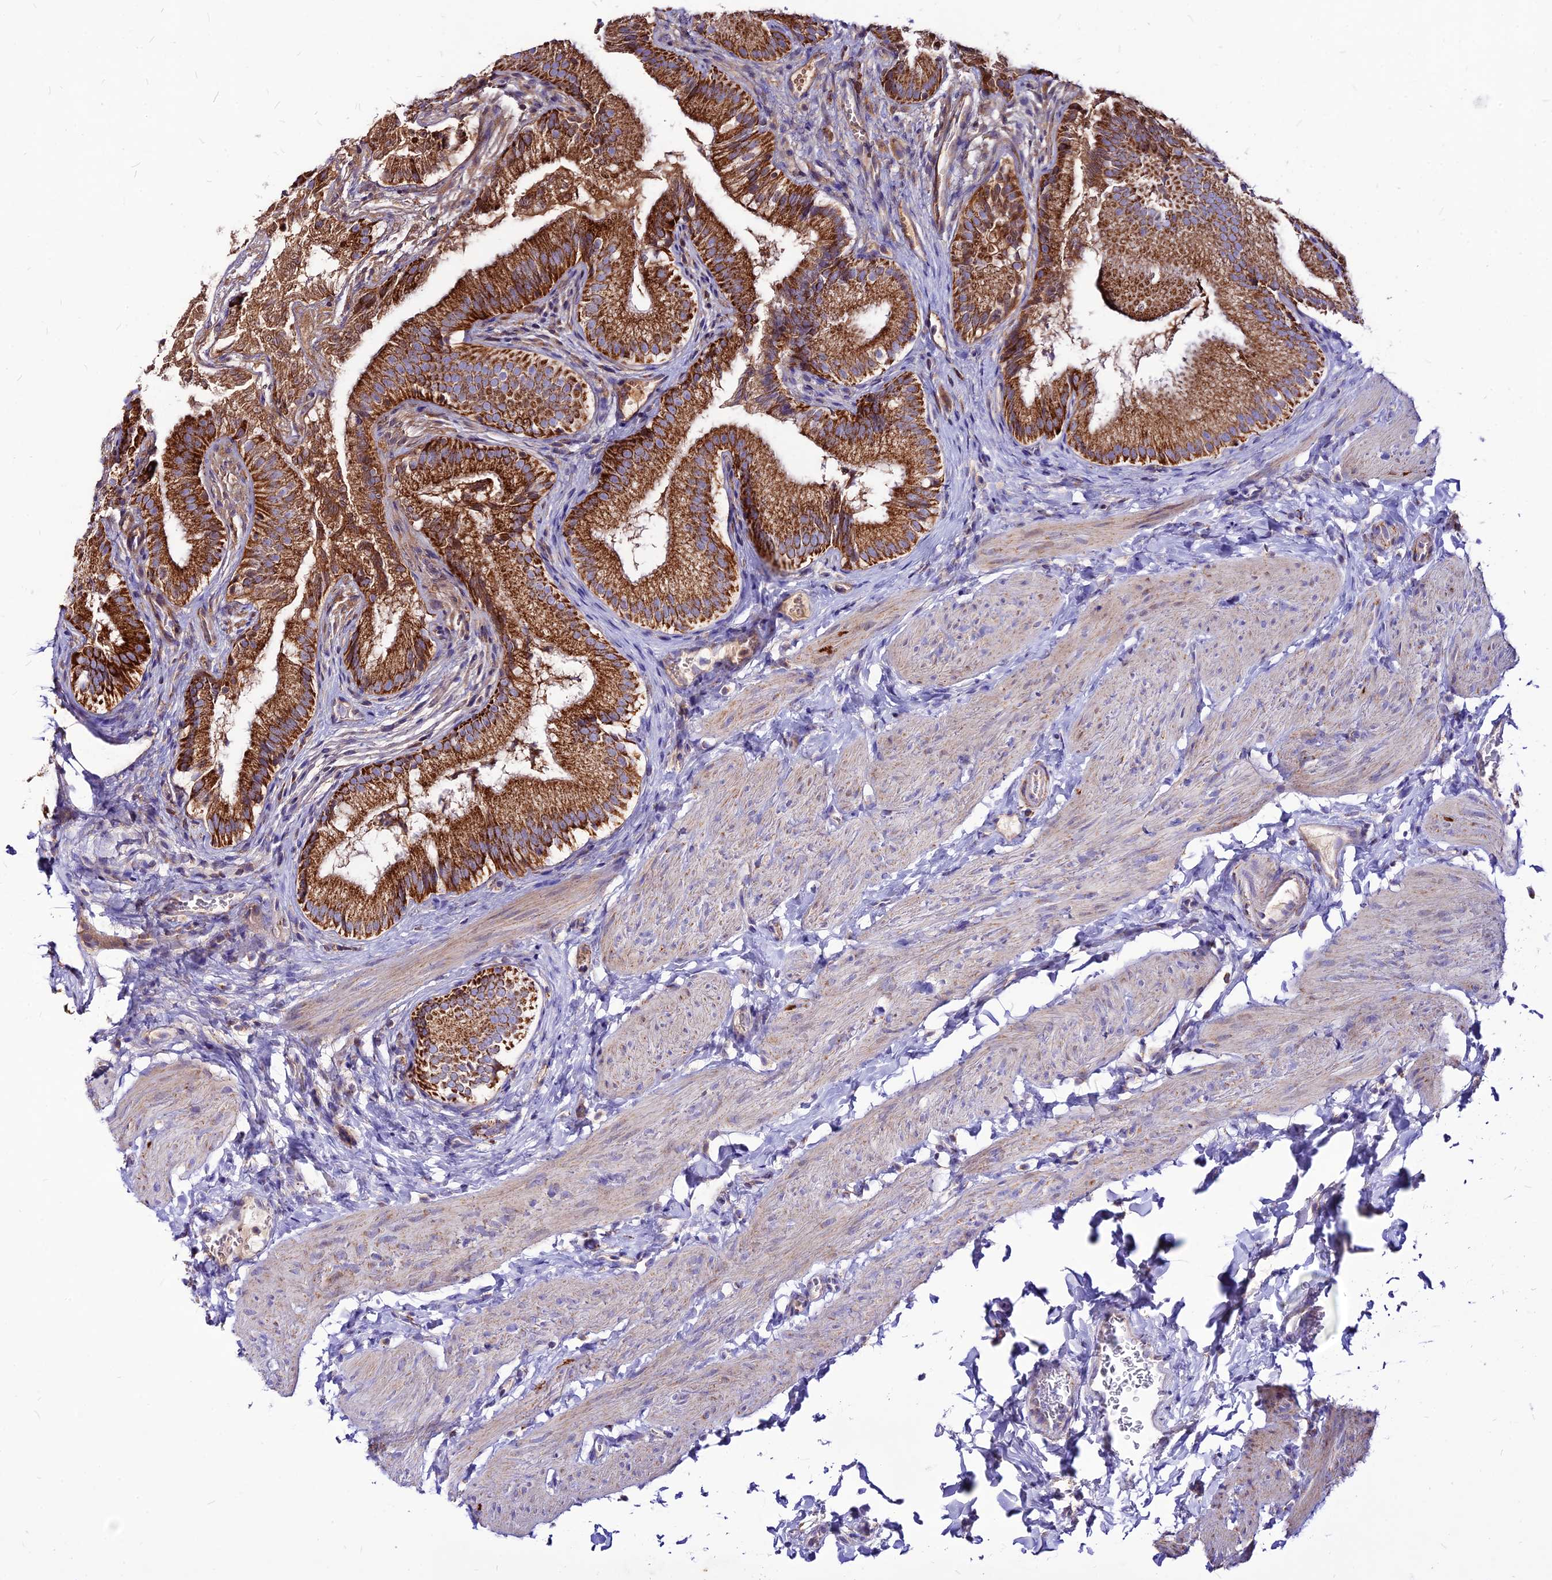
{"staining": {"intensity": "strong", "quantity": ">75%", "location": "cytoplasmic/membranous"}, "tissue": "gallbladder", "cell_type": "Glandular cells", "image_type": "normal", "snomed": [{"axis": "morphology", "description": "Normal tissue, NOS"}, {"axis": "topography", "description": "Gallbladder"}], "caption": "Gallbladder stained for a protein (brown) shows strong cytoplasmic/membranous positive expression in approximately >75% of glandular cells.", "gene": "ECI1", "patient": {"sex": "female", "age": 30}}